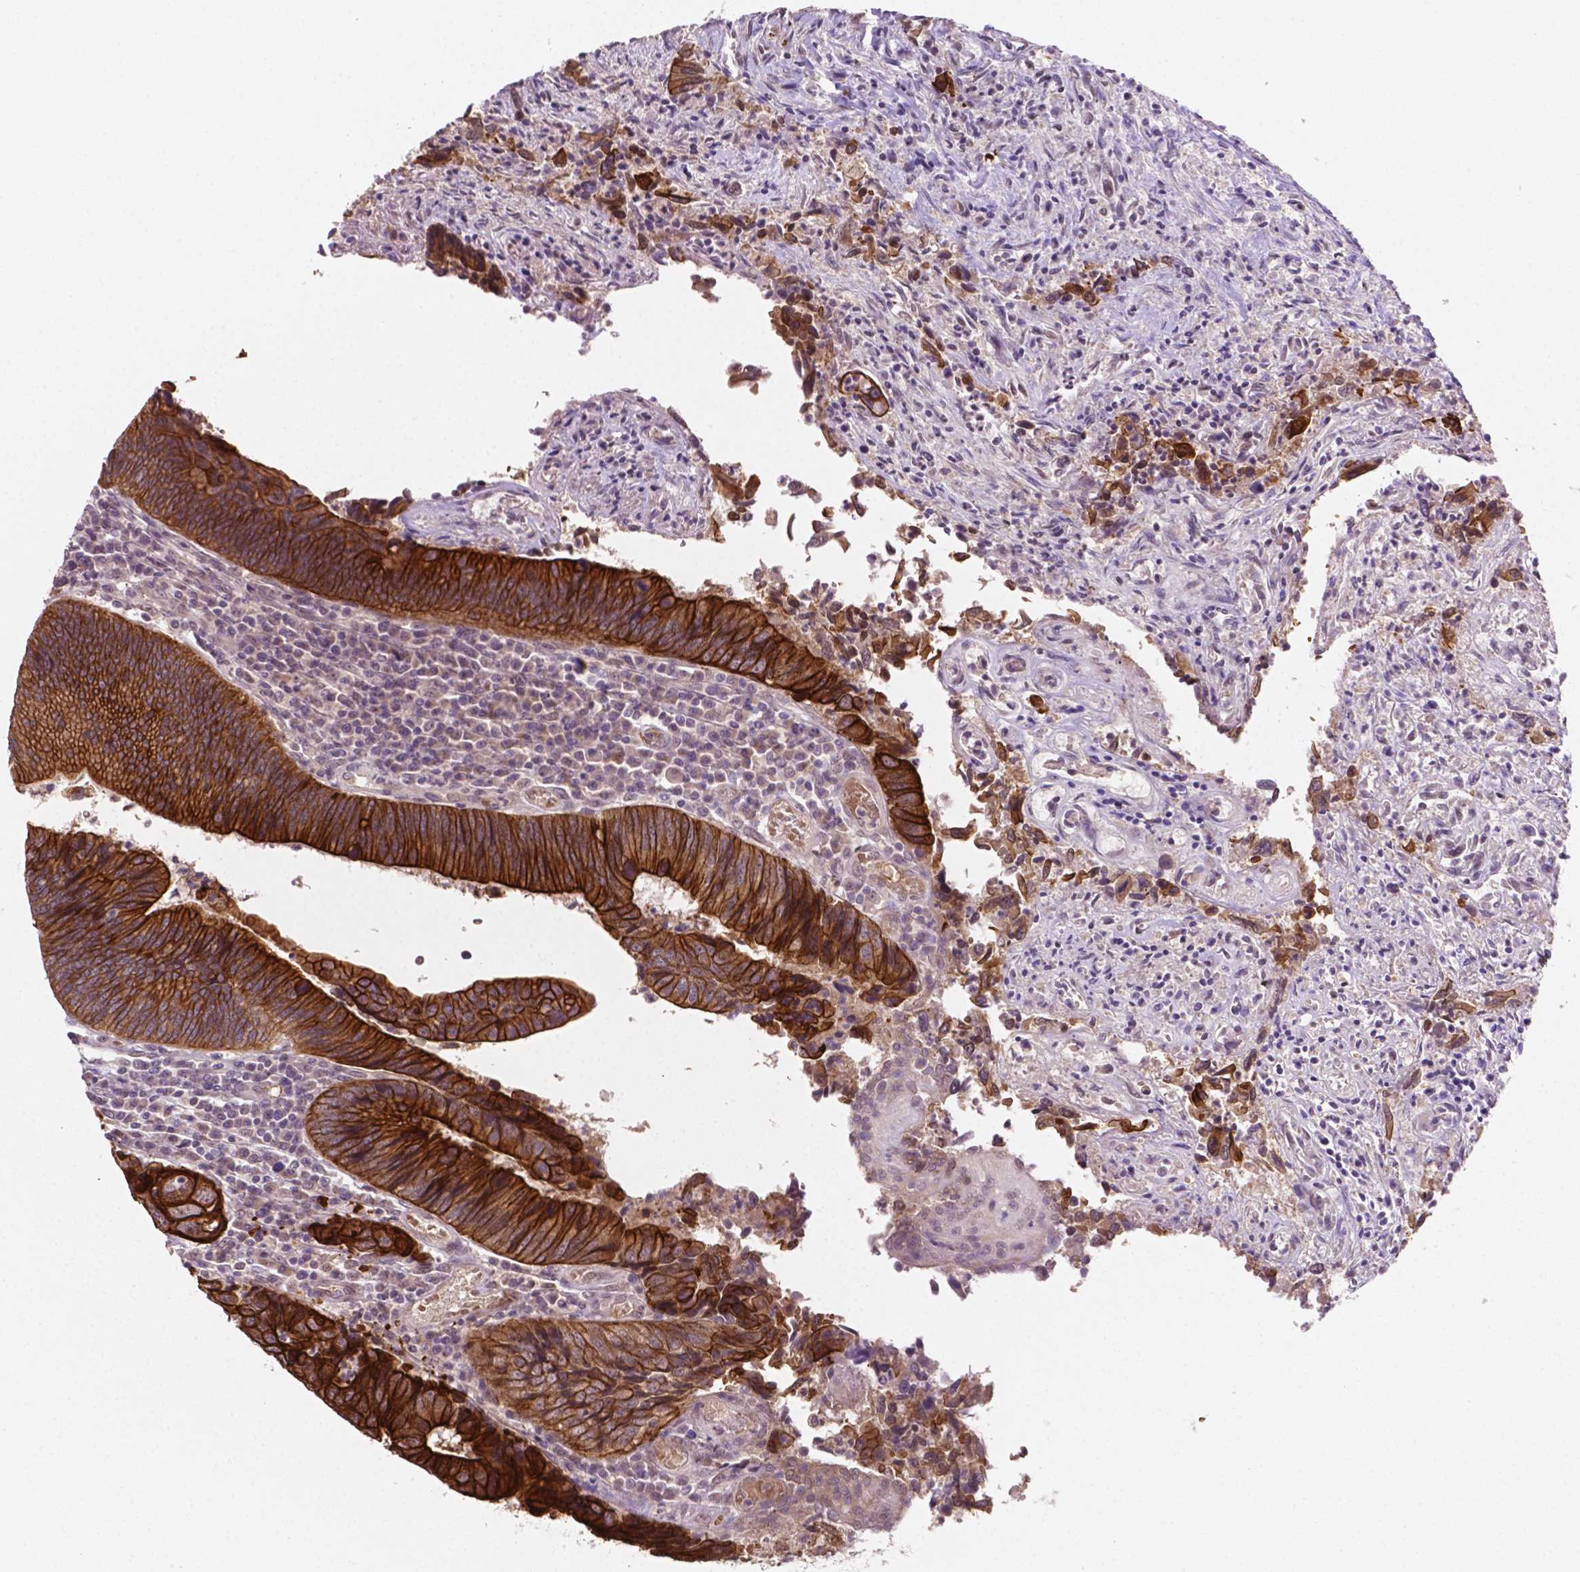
{"staining": {"intensity": "strong", "quantity": ">75%", "location": "cytoplasmic/membranous"}, "tissue": "colorectal cancer", "cell_type": "Tumor cells", "image_type": "cancer", "snomed": [{"axis": "morphology", "description": "Adenocarcinoma, NOS"}, {"axis": "topography", "description": "Colon"}], "caption": "This is an image of immunohistochemistry (IHC) staining of colorectal adenocarcinoma, which shows strong positivity in the cytoplasmic/membranous of tumor cells.", "gene": "SHLD3", "patient": {"sex": "female", "age": 67}}